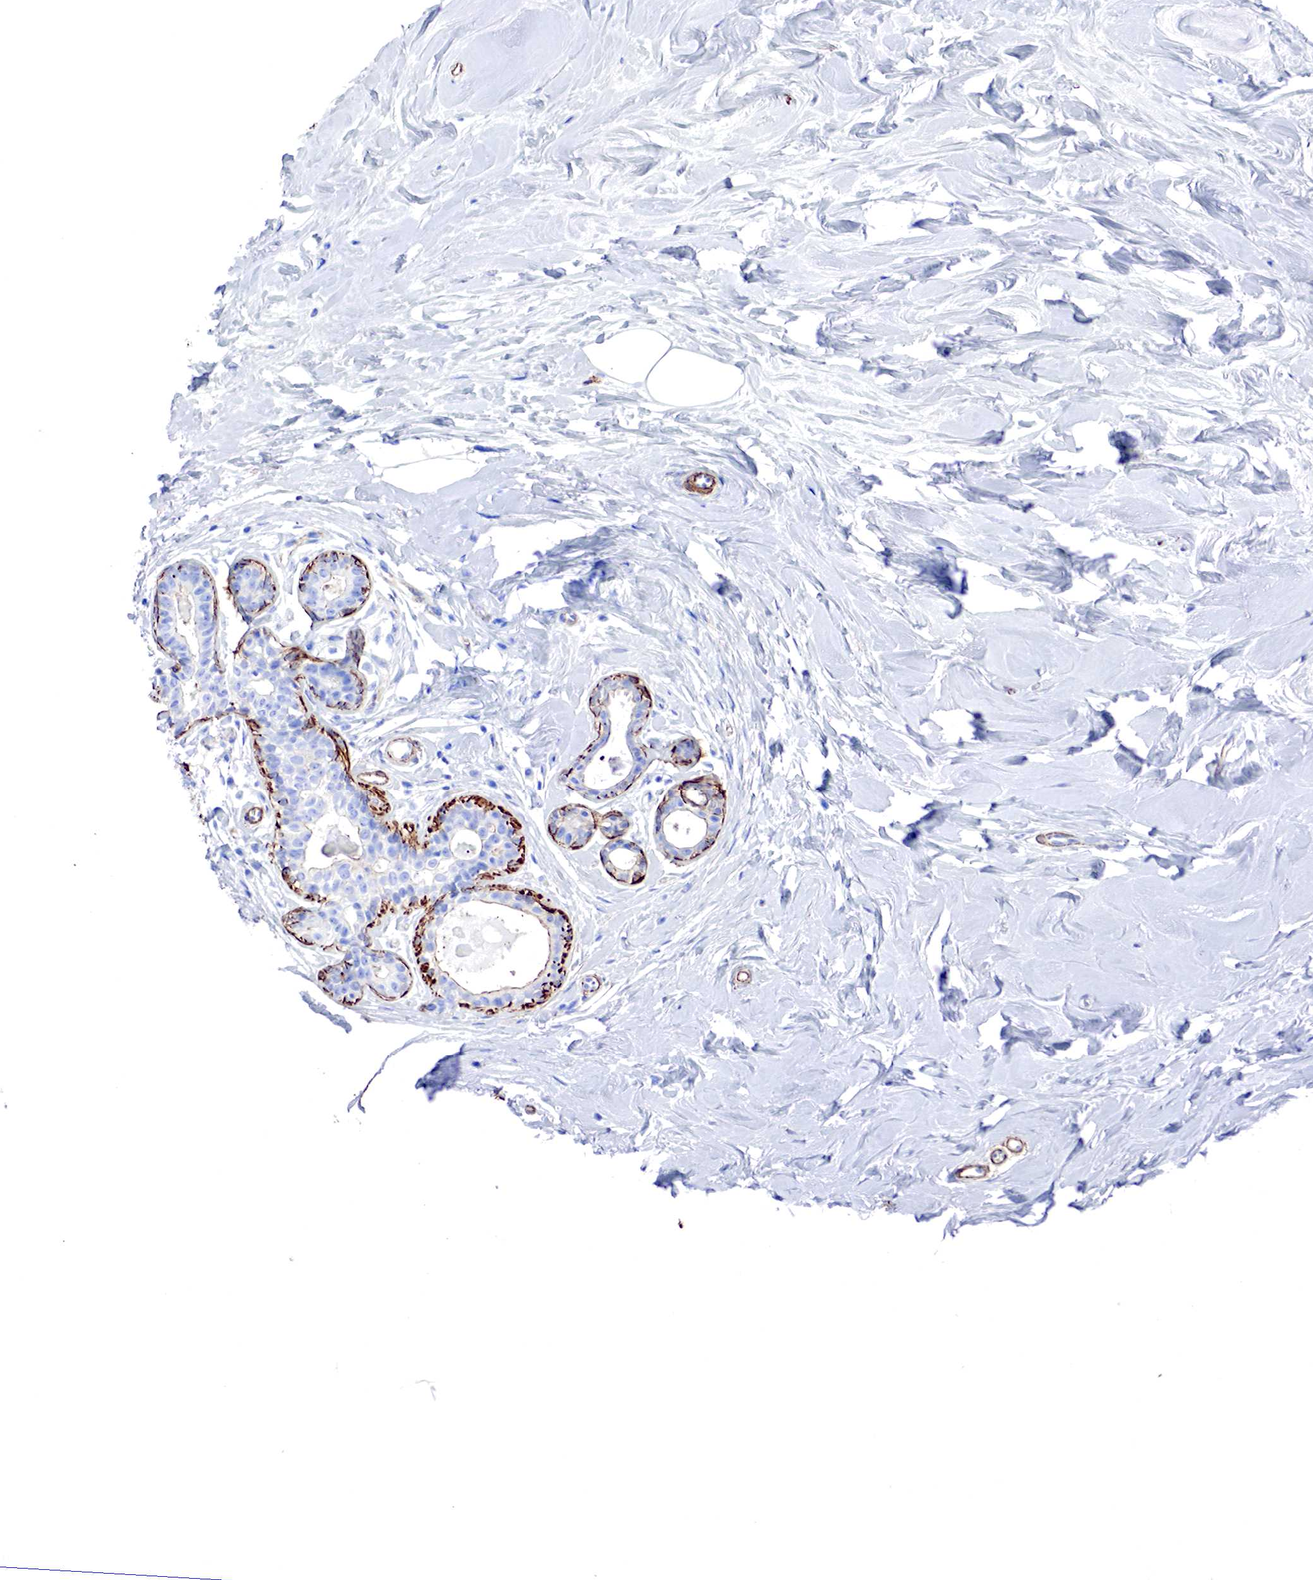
{"staining": {"intensity": "negative", "quantity": "none", "location": "none"}, "tissue": "breast", "cell_type": "Glandular cells", "image_type": "normal", "snomed": [{"axis": "morphology", "description": "Normal tissue, NOS"}, {"axis": "topography", "description": "Breast"}], "caption": "Protein analysis of unremarkable breast shows no significant positivity in glandular cells. (Stains: DAB immunohistochemistry with hematoxylin counter stain, Microscopy: brightfield microscopy at high magnification).", "gene": "TPM1", "patient": {"sex": "female", "age": 44}}